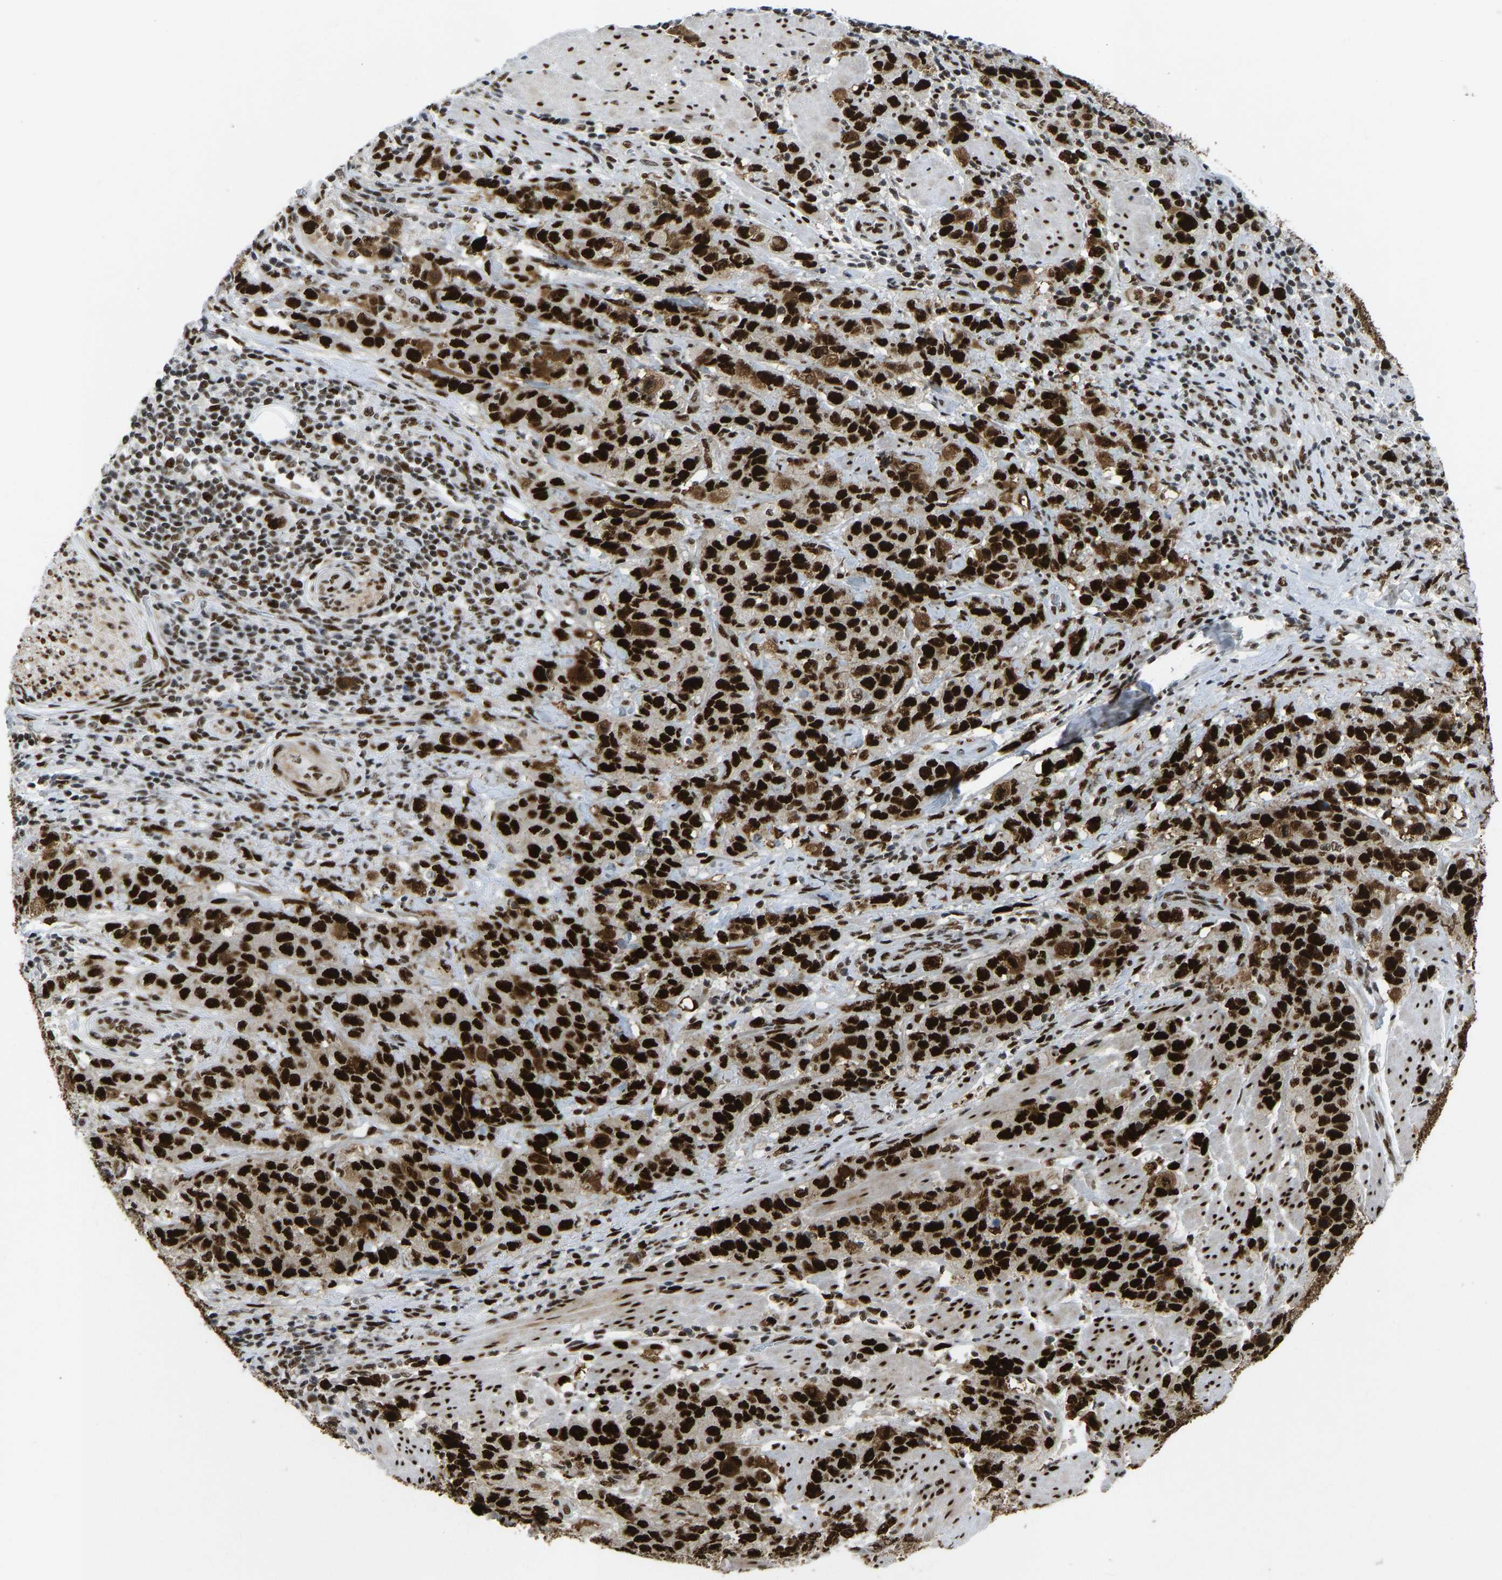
{"staining": {"intensity": "strong", "quantity": ">75%", "location": "nuclear"}, "tissue": "stomach cancer", "cell_type": "Tumor cells", "image_type": "cancer", "snomed": [{"axis": "morphology", "description": "Adenocarcinoma, NOS"}, {"axis": "topography", "description": "Stomach"}], "caption": "Protein staining exhibits strong nuclear positivity in approximately >75% of tumor cells in adenocarcinoma (stomach). Immunohistochemistry (ihc) stains the protein in brown and the nuclei are stained blue.", "gene": "FOXK1", "patient": {"sex": "male", "age": 48}}